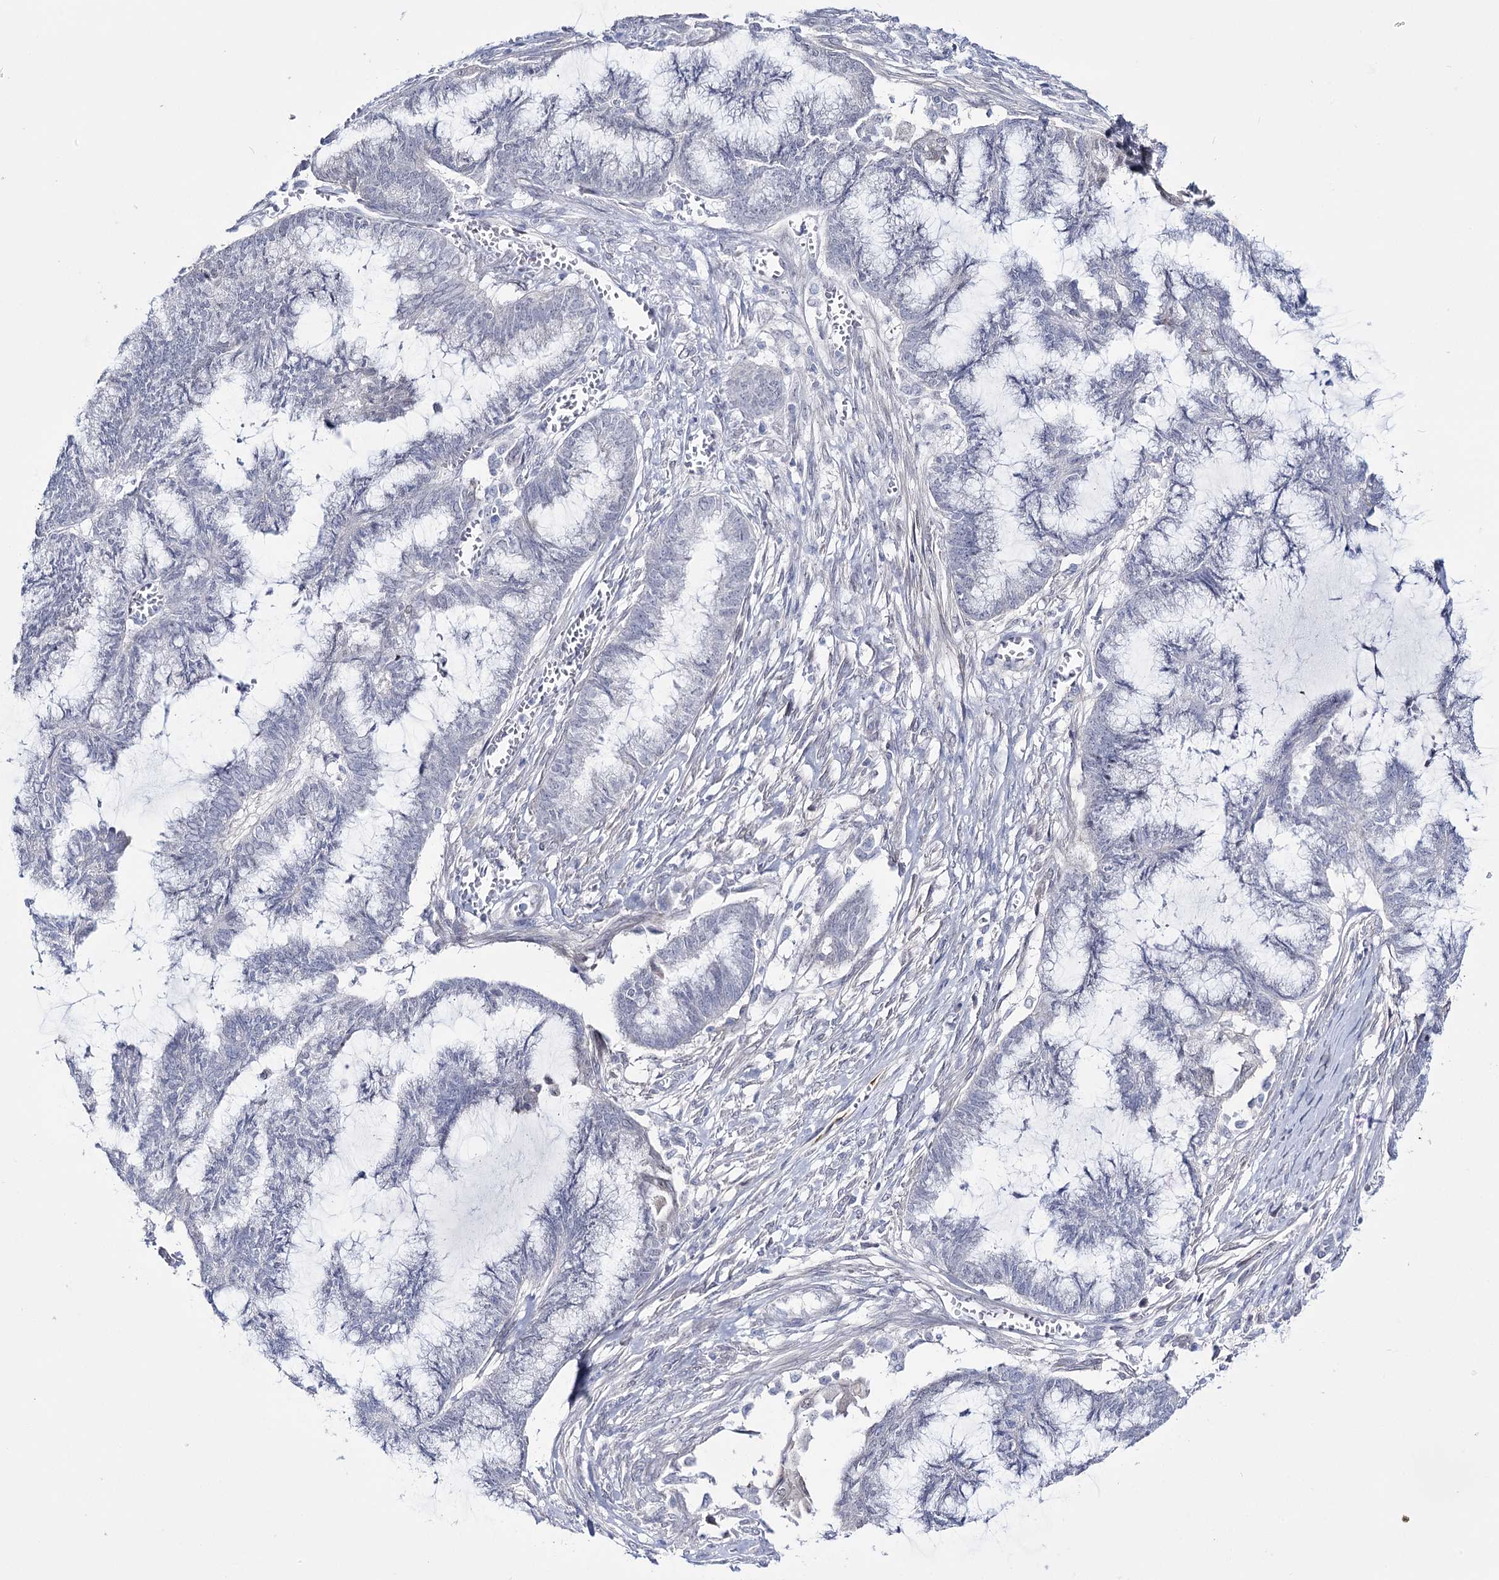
{"staining": {"intensity": "negative", "quantity": "none", "location": "none"}, "tissue": "endometrial cancer", "cell_type": "Tumor cells", "image_type": "cancer", "snomed": [{"axis": "morphology", "description": "Adenocarcinoma, NOS"}, {"axis": "topography", "description": "Endometrium"}], "caption": "An immunohistochemistry photomicrograph of endometrial cancer (adenocarcinoma) is shown. There is no staining in tumor cells of endometrial cancer (adenocarcinoma).", "gene": "RBM15B", "patient": {"sex": "female", "age": 86}}